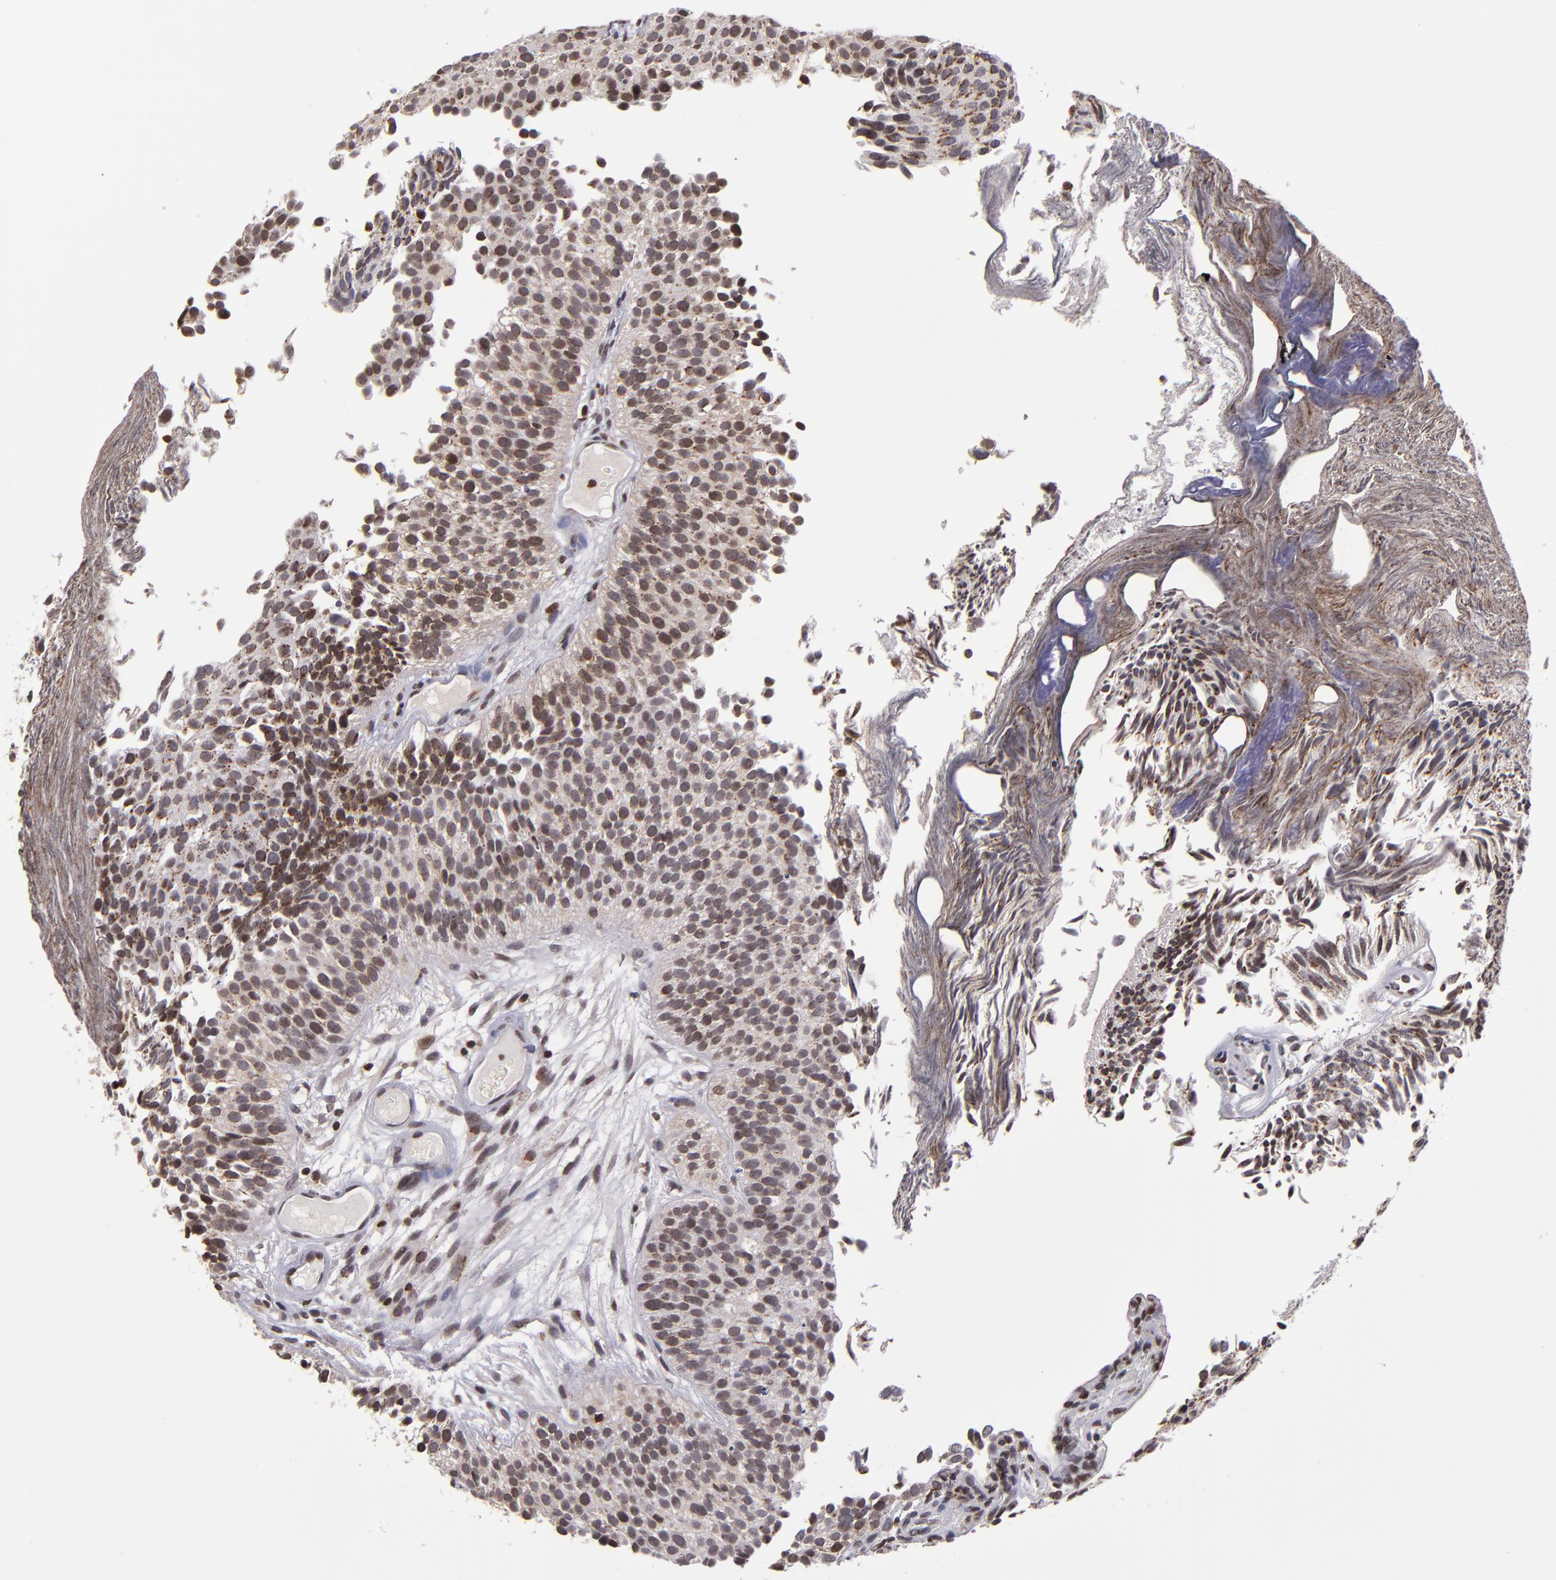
{"staining": {"intensity": "moderate", "quantity": ">75%", "location": "cytoplasmic/membranous,nuclear"}, "tissue": "urothelial cancer", "cell_type": "Tumor cells", "image_type": "cancer", "snomed": [{"axis": "morphology", "description": "Urothelial carcinoma, Low grade"}, {"axis": "topography", "description": "Urinary bladder"}], "caption": "Protein staining of urothelial cancer tissue shows moderate cytoplasmic/membranous and nuclear staining in approximately >75% of tumor cells.", "gene": "CSDC2", "patient": {"sex": "male", "age": 84}}